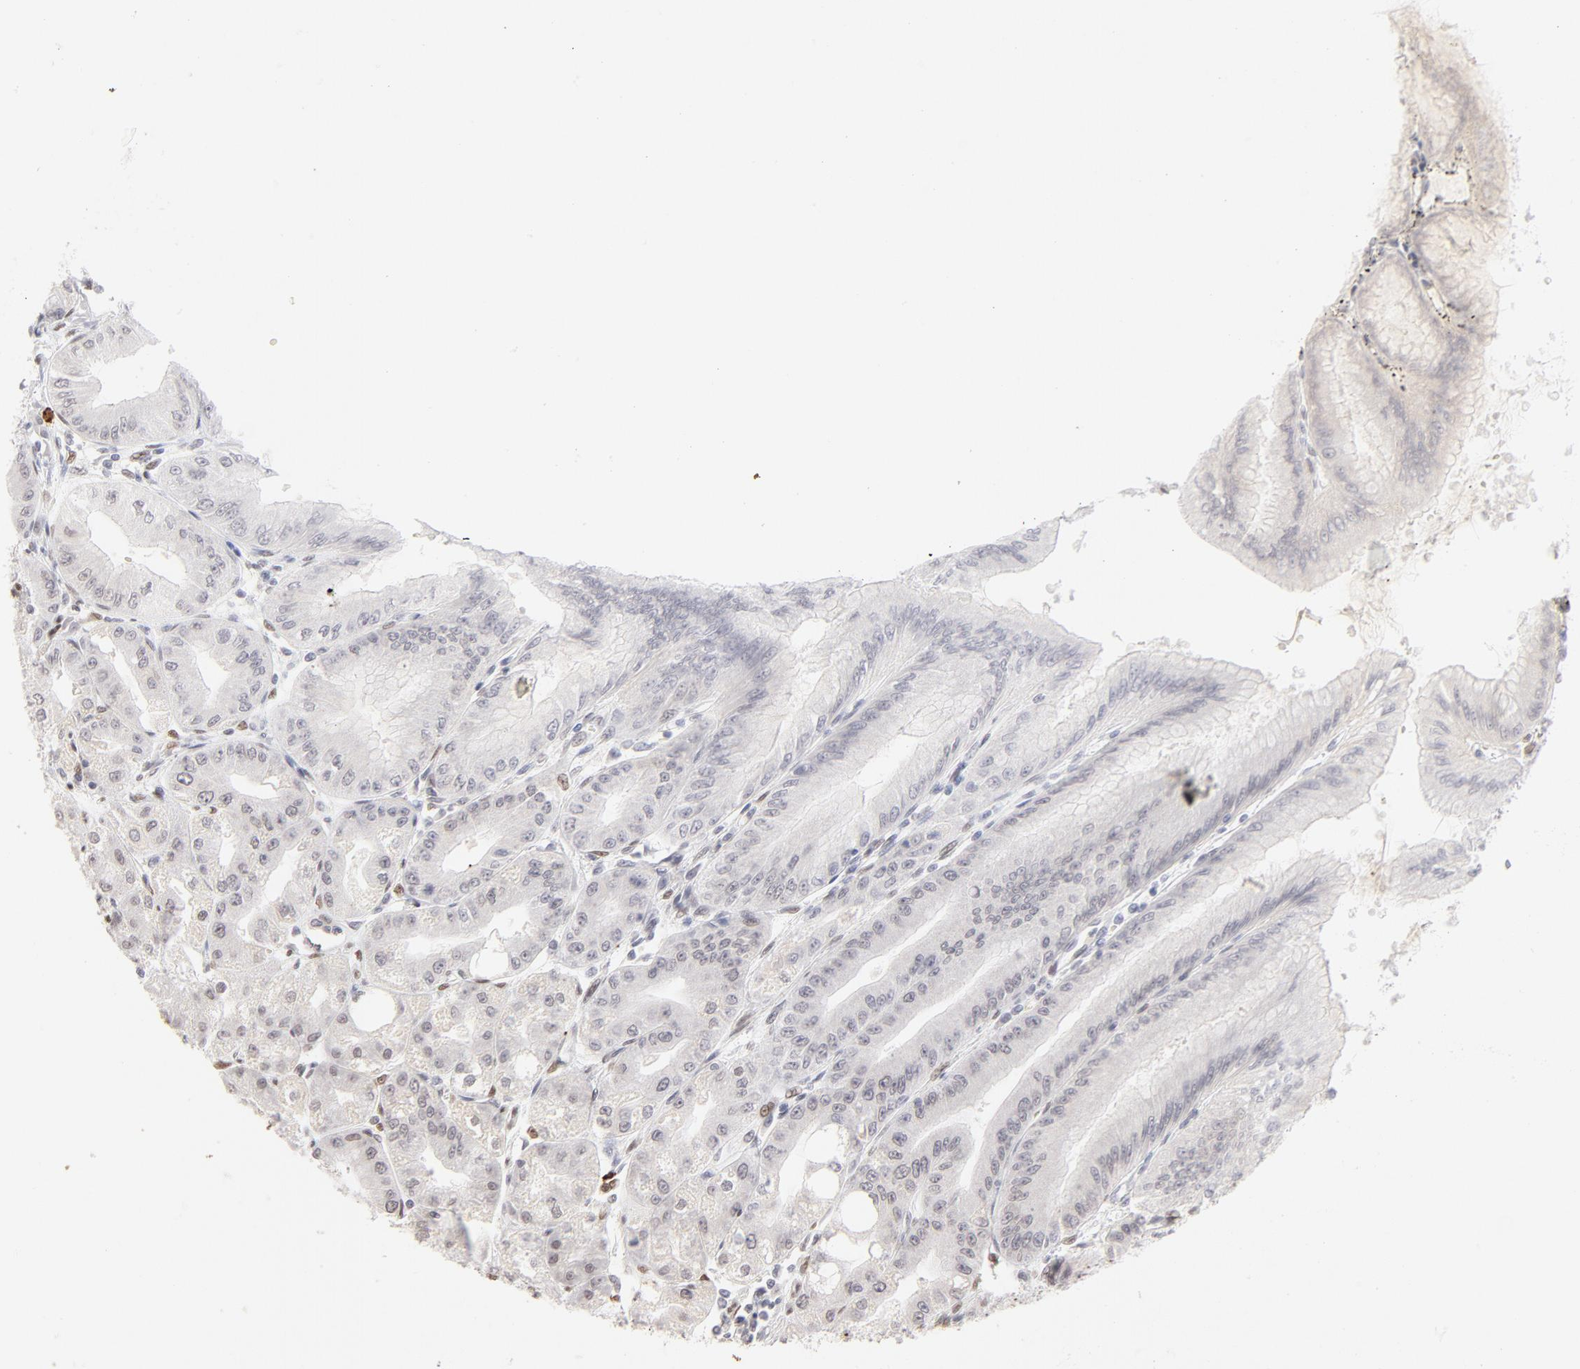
{"staining": {"intensity": "moderate", "quantity": "25%-75%", "location": "nuclear"}, "tissue": "stomach", "cell_type": "Glandular cells", "image_type": "normal", "snomed": [{"axis": "morphology", "description": "Normal tissue, NOS"}, {"axis": "topography", "description": "Stomach, lower"}], "caption": "The image reveals a brown stain indicating the presence of a protein in the nuclear of glandular cells in stomach. The staining is performed using DAB brown chromogen to label protein expression. The nuclei are counter-stained blue using hematoxylin.", "gene": "PBX1", "patient": {"sex": "male", "age": 71}}